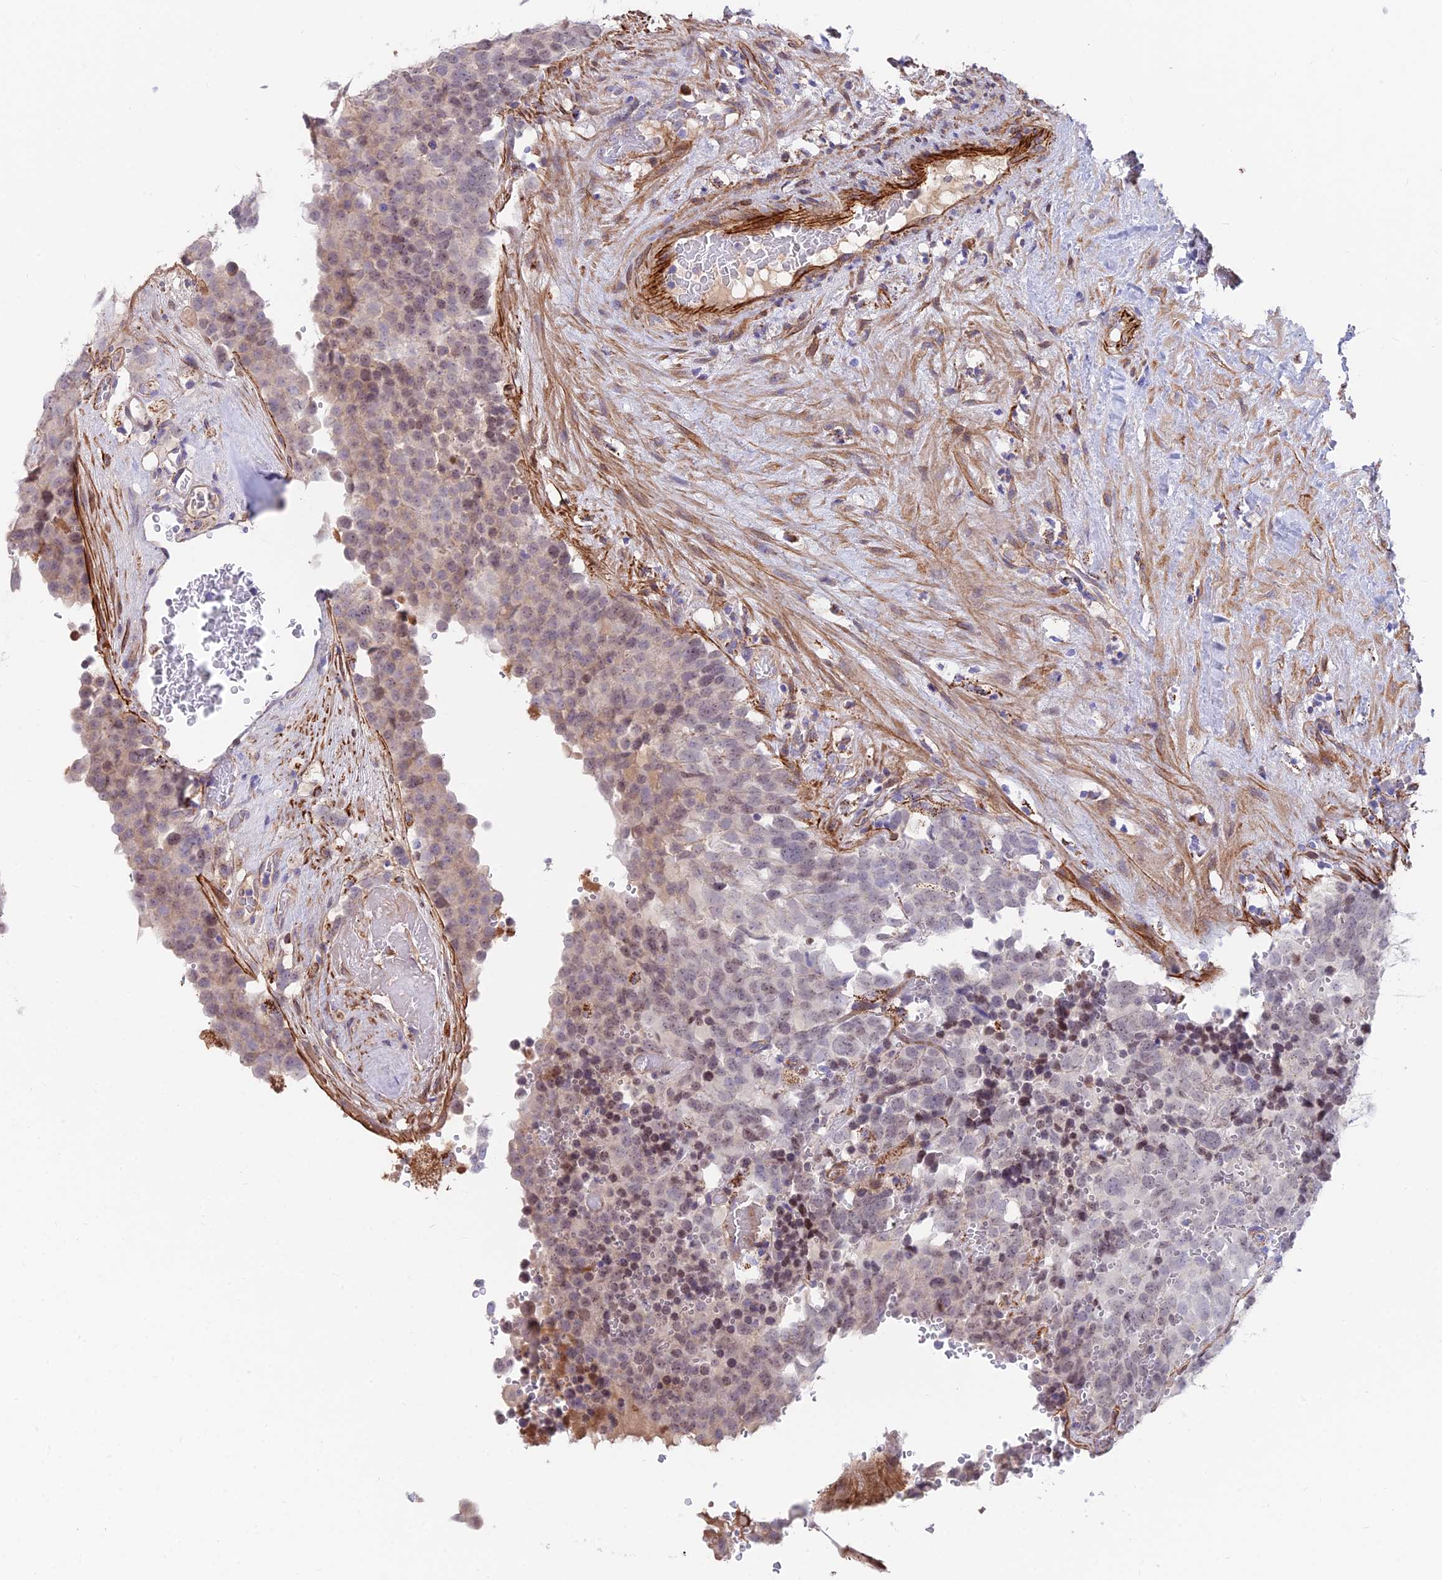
{"staining": {"intensity": "weak", "quantity": "25%-75%", "location": "cytoplasmic/membranous,nuclear"}, "tissue": "testis cancer", "cell_type": "Tumor cells", "image_type": "cancer", "snomed": [{"axis": "morphology", "description": "Seminoma, NOS"}, {"axis": "topography", "description": "Testis"}], "caption": "IHC histopathology image of neoplastic tissue: testis cancer (seminoma) stained using immunohistochemistry shows low levels of weak protein expression localized specifically in the cytoplasmic/membranous and nuclear of tumor cells, appearing as a cytoplasmic/membranous and nuclear brown color.", "gene": "TIGD6", "patient": {"sex": "male", "age": 71}}